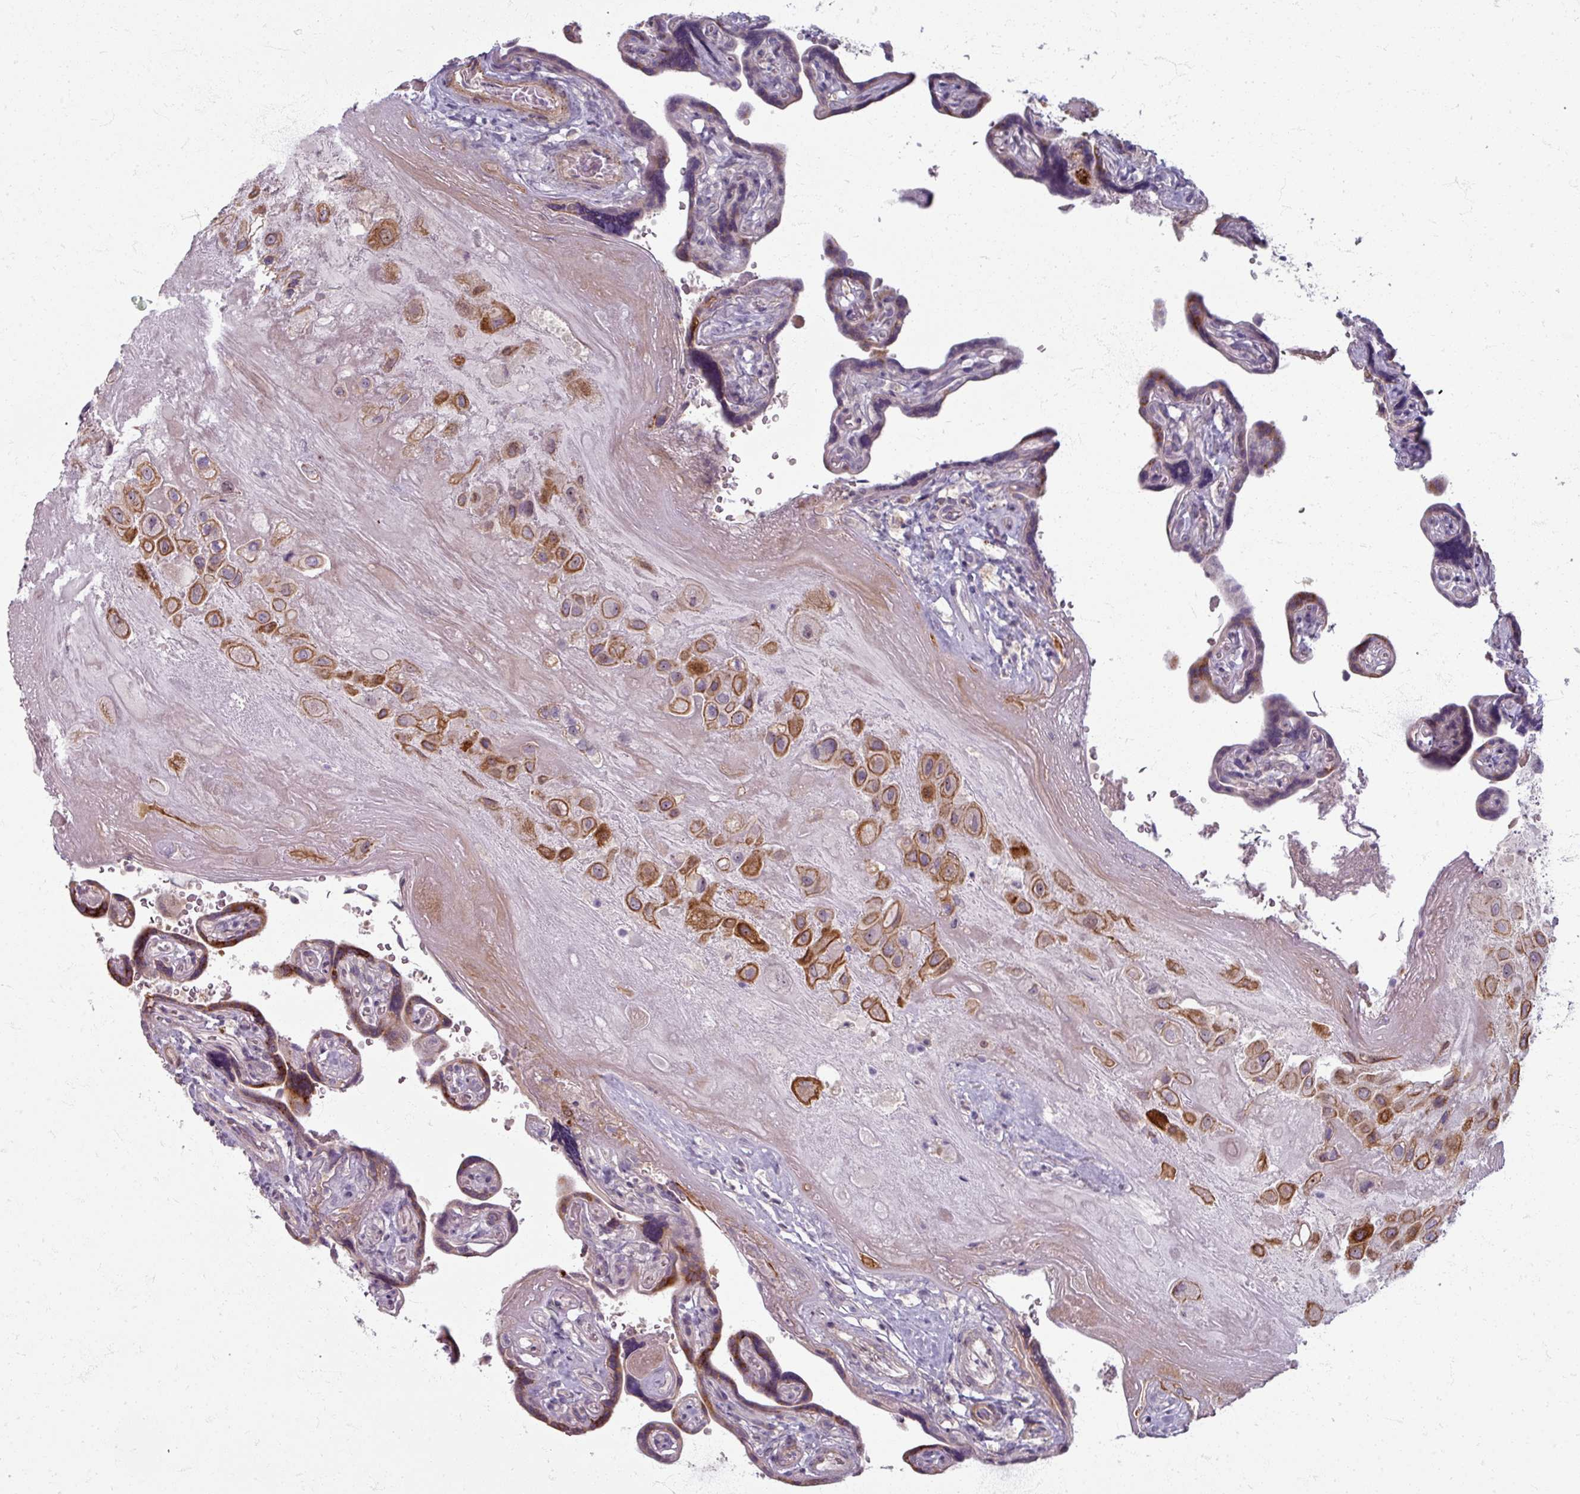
{"staining": {"intensity": "moderate", "quantity": "25%-75%", "location": "cytoplasmic/membranous"}, "tissue": "placenta", "cell_type": "Decidual cells", "image_type": "normal", "snomed": [{"axis": "morphology", "description": "Normal tissue, NOS"}, {"axis": "topography", "description": "Placenta"}], "caption": "Protein staining exhibits moderate cytoplasmic/membranous staining in about 25%-75% of decidual cells in normal placenta. (Brightfield microscopy of DAB IHC at high magnification).", "gene": "TTLL7", "patient": {"sex": "female", "age": 32}}